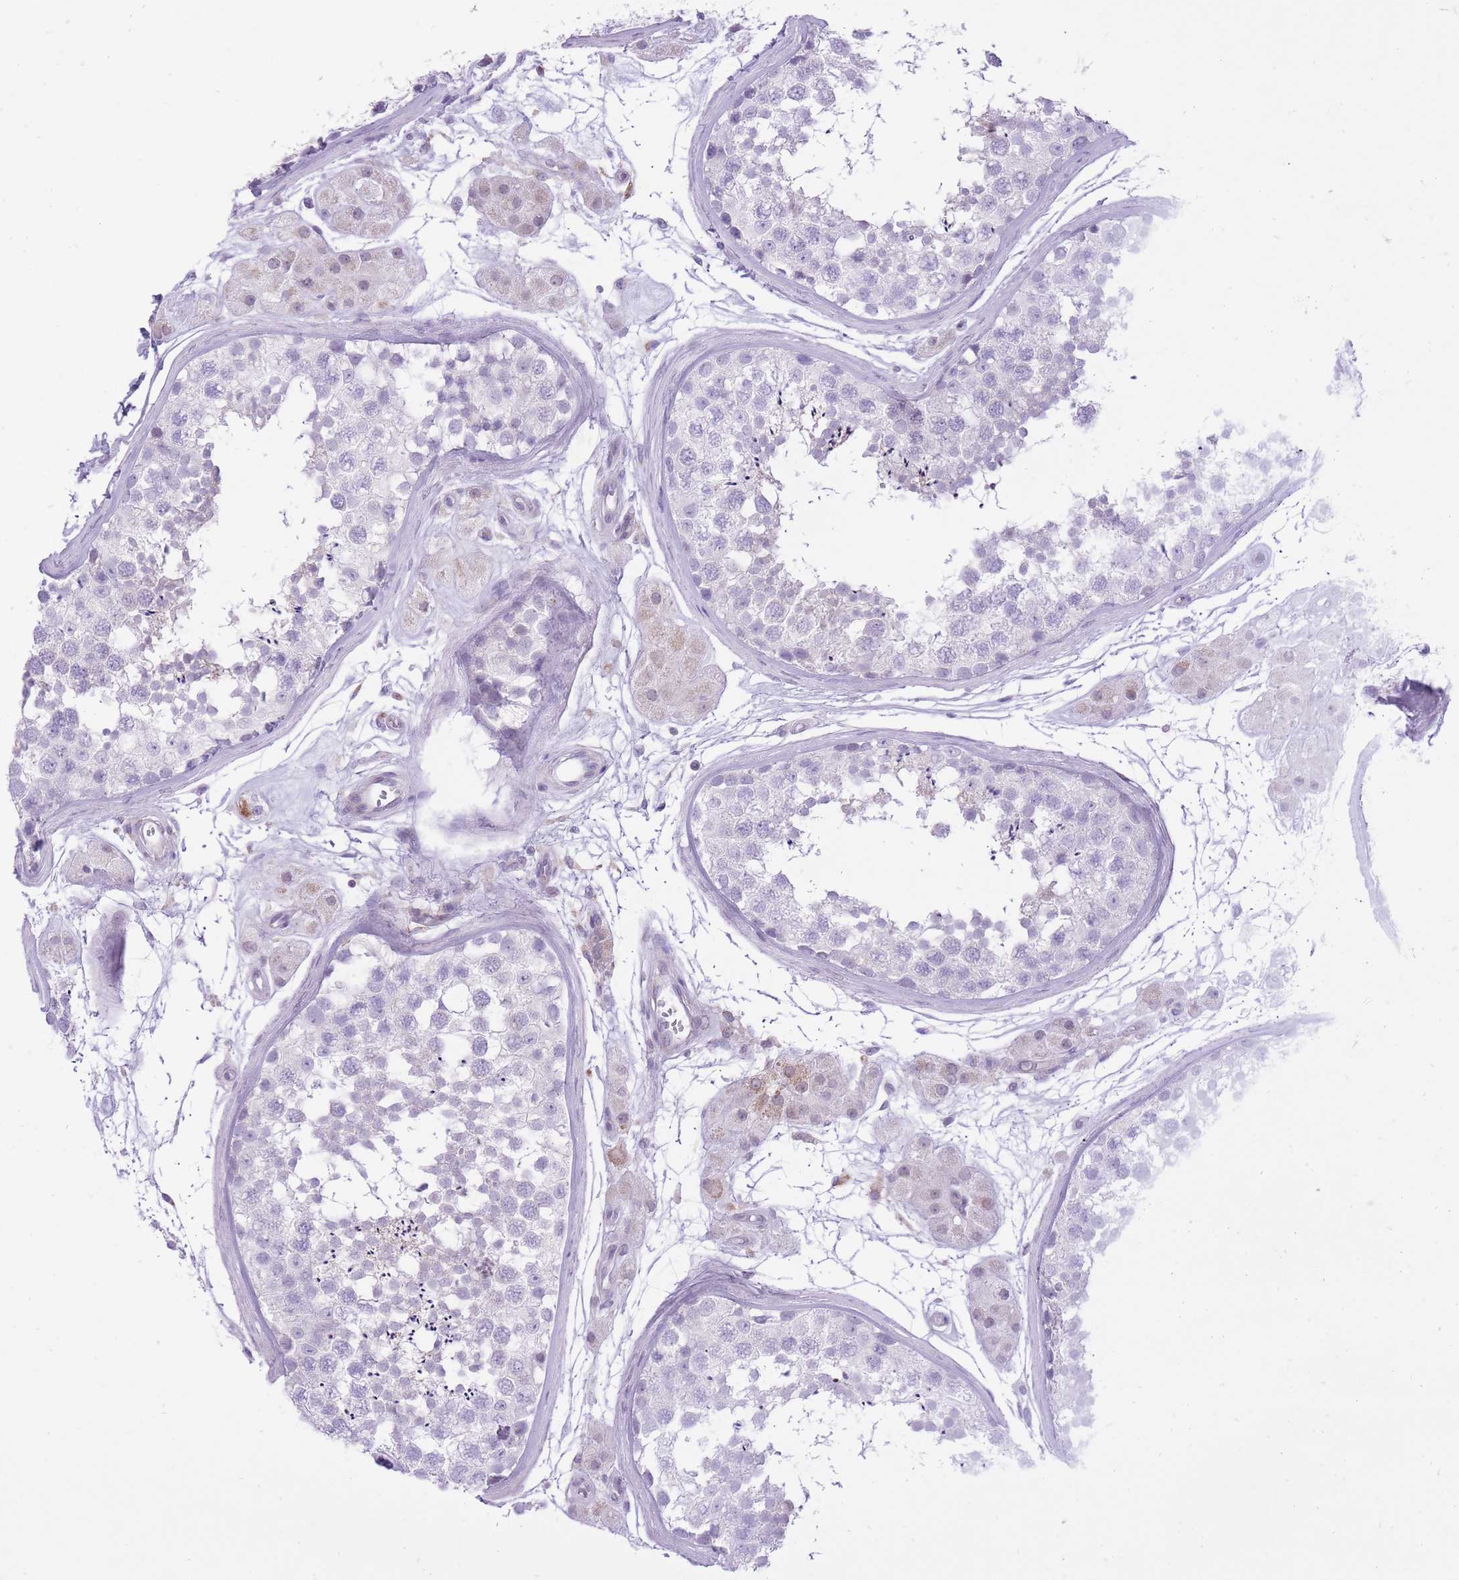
{"staining": {"intensity": "negative", "quantity": "none", "location": "none"}, "tissue": "testis", "cell_type": "Cells in seminiferous ducts", "image_type": "normal", "snomed": [{"axis": "morphology", "description": "Normal tissue, NOS"}, {"axis": "topography", "description": "Testis"}], "caption": "There is no significant expression in cells in seminiferous ducts of testis. (DAB (3,3'-diaminobenzidine) IHC with hematoxylin counter stain).", "gene": "DENND2D", "patient": {"sex": "male", "age": 56}}